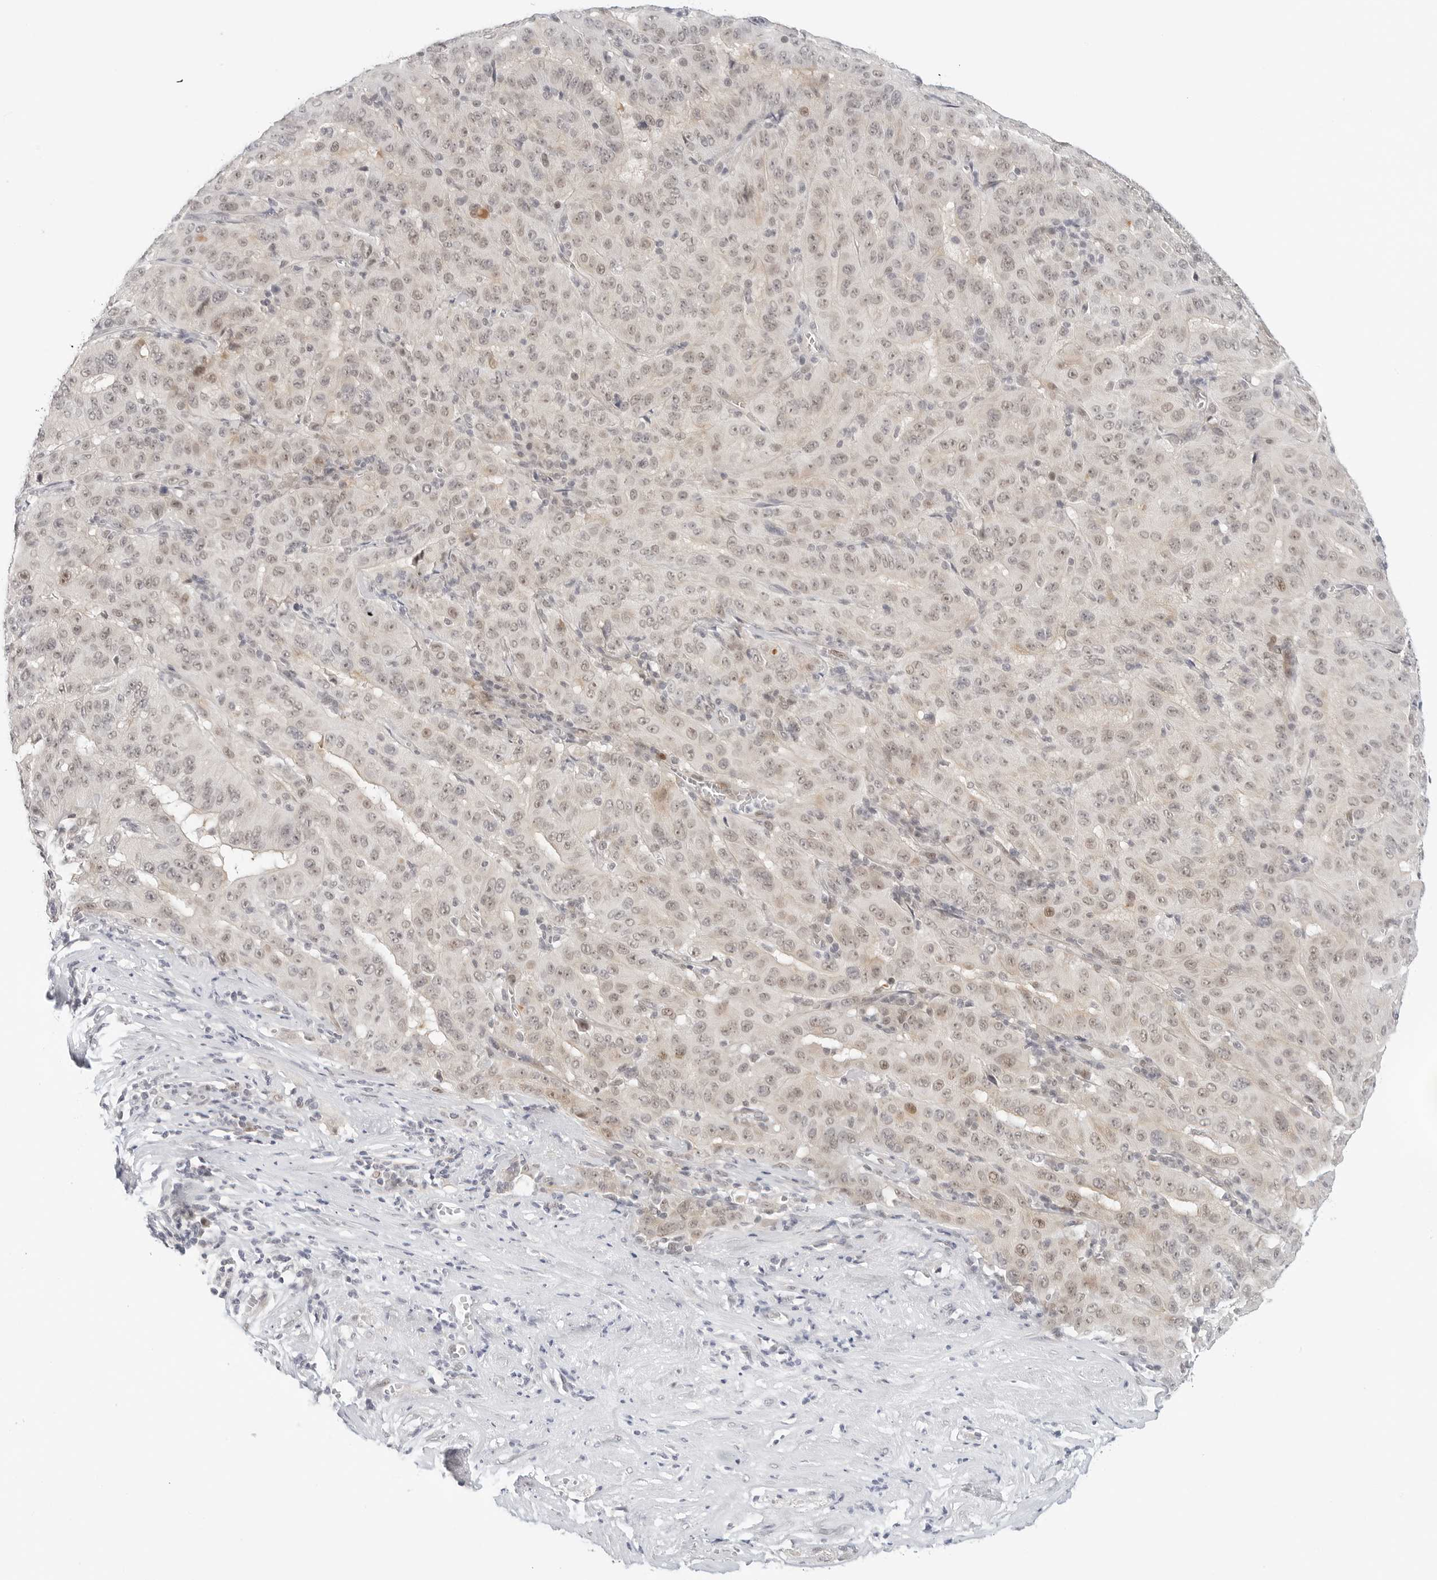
{"staining": {"intensity": "weak", "quantity": "25%-75%", "location": "nuclear"}, "tissue": "pancreatic cancer", "cell_type": "Tumor cells", "image_type": "cancer", "snomed": [{"axis": "morphology", "description": "Adenocarcinoma, NOS"}, {"axis": "topography", "description": "Pancreas"}], "caption": "Immunohistochemical staining of human adenocarcinoma (pancreatic) demonstrates low levels of weak nuclear expression in approximately 25%-75% of tumor cells.", "gene": "TSEN2", "patient": {"sex": "male", "age": 63}}